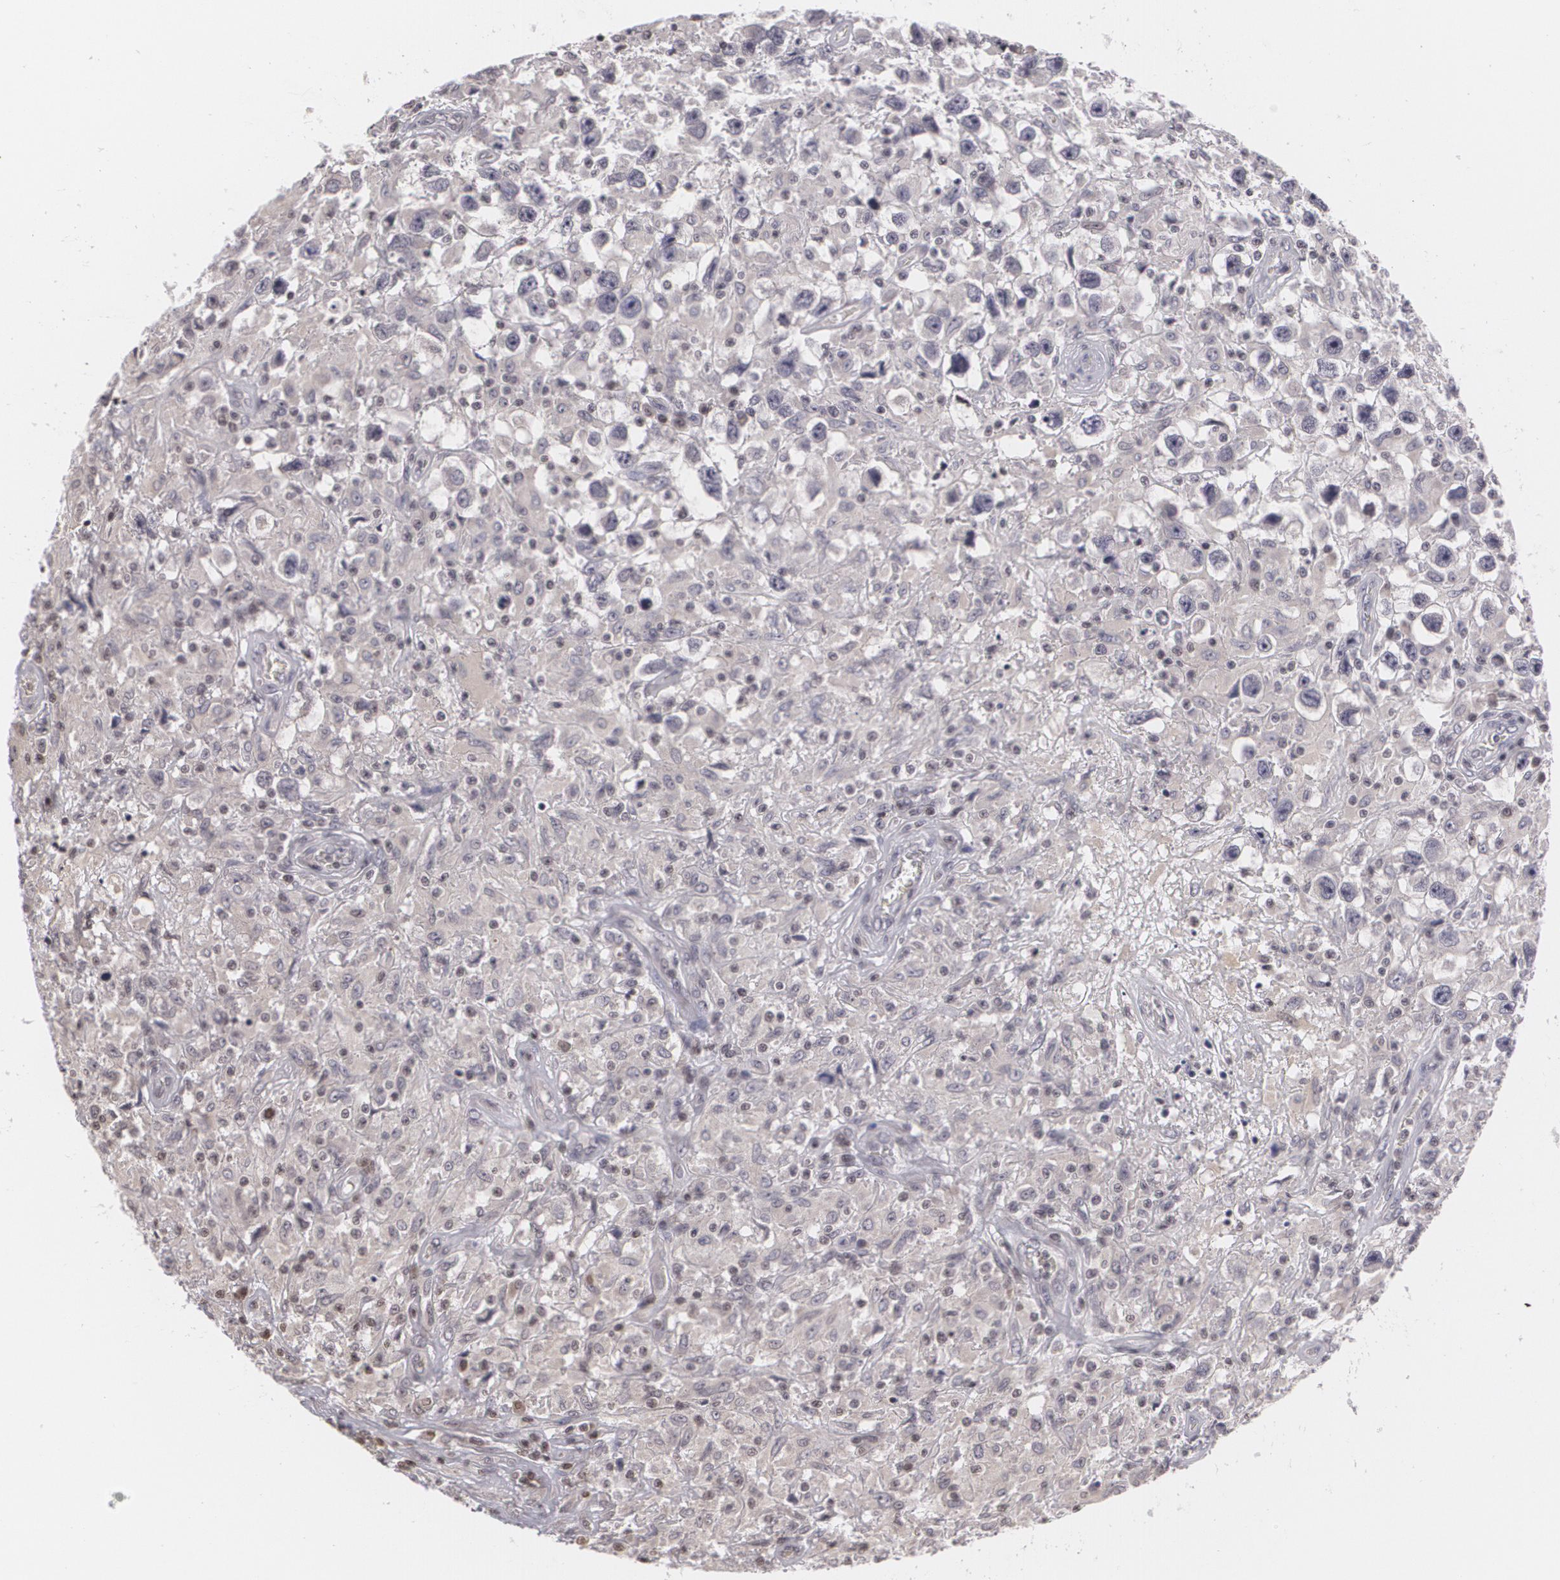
{"staining": {"intensity": "negative", "quantity": "none", "location": "none"}, "tissue": "testis cancer", "cell_type": "Tumor cells", "image_type": "cancer", "snomed": [{"axis": "morphology", "description": "Seminoma, NOS"}, {"axis": "topography", "description": "Testis"}], "caption": "The immunohistochemistry image has no significant expression in tumor cells of seminoma (testis) tissue.", "gene": "MUC1", "patient": {"sex": "male", "age": 34}}